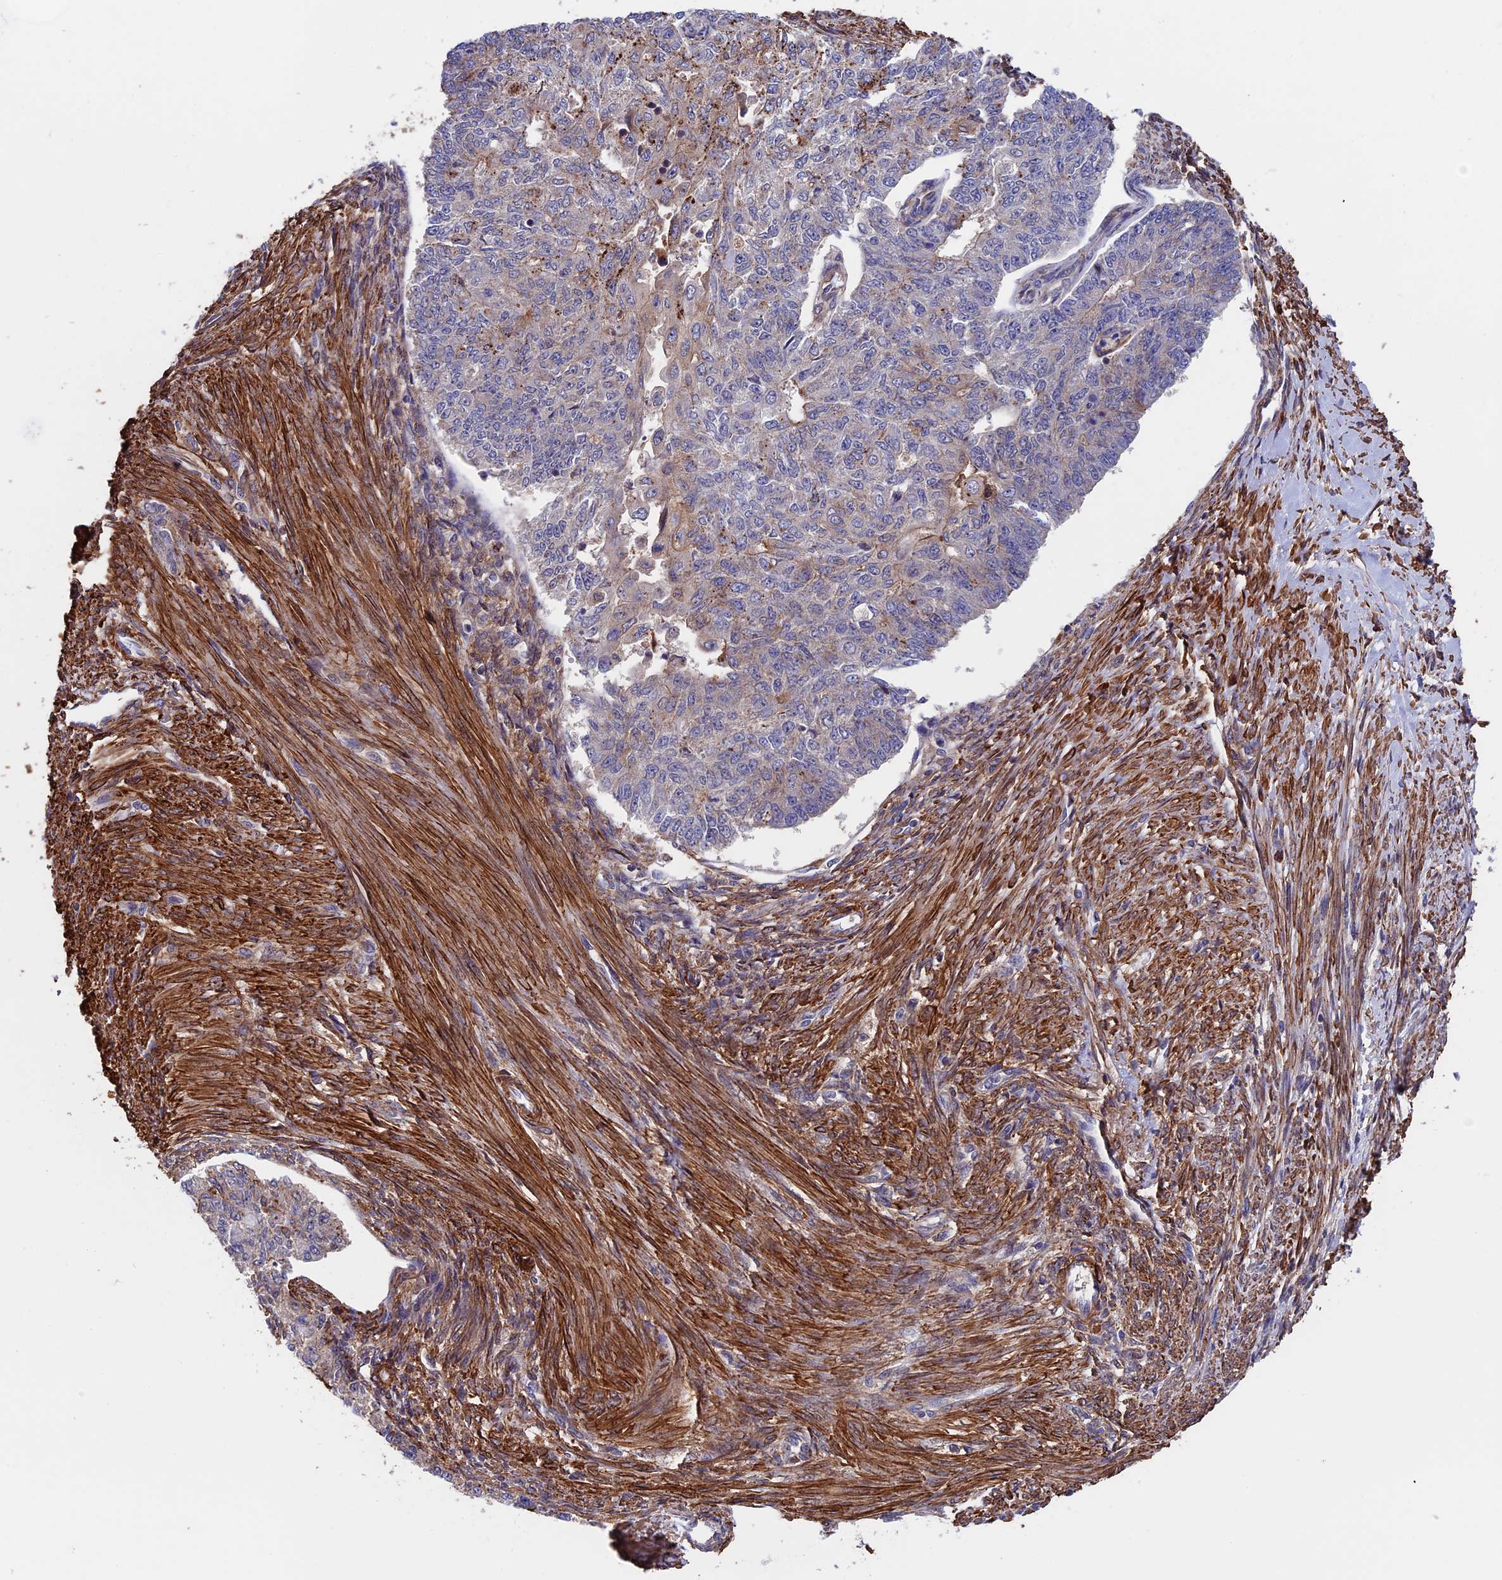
{"staining": {"intensity": "moderate", "quantity": "<25%", "location": "cytoplasmic/membranous"}, "tissue": "endometrial cancer", "cell_type": "Tumor cells", "image_type": "cancer", "snomed": [{"axis": "morphology", "description": "Adenocarcinoma, NOS"}, {"axis": "topography", "description": "Endometrium"}], "caption": "Immunohistochemistry (IHC) staining of adenocarcinoma (endometrial), which exhibits low levels of moderate cytoplasmic/membranous staining in about <25% of tumor cells indicating moderate cytoplasmic/membranous protein staining. The staining was performed using DAB (brown) for protein detection and nuclei were counterstained in hematoxylin (blue).", "gene": "SLC9A5", "patient": {"sex": "female", "age": 32}}